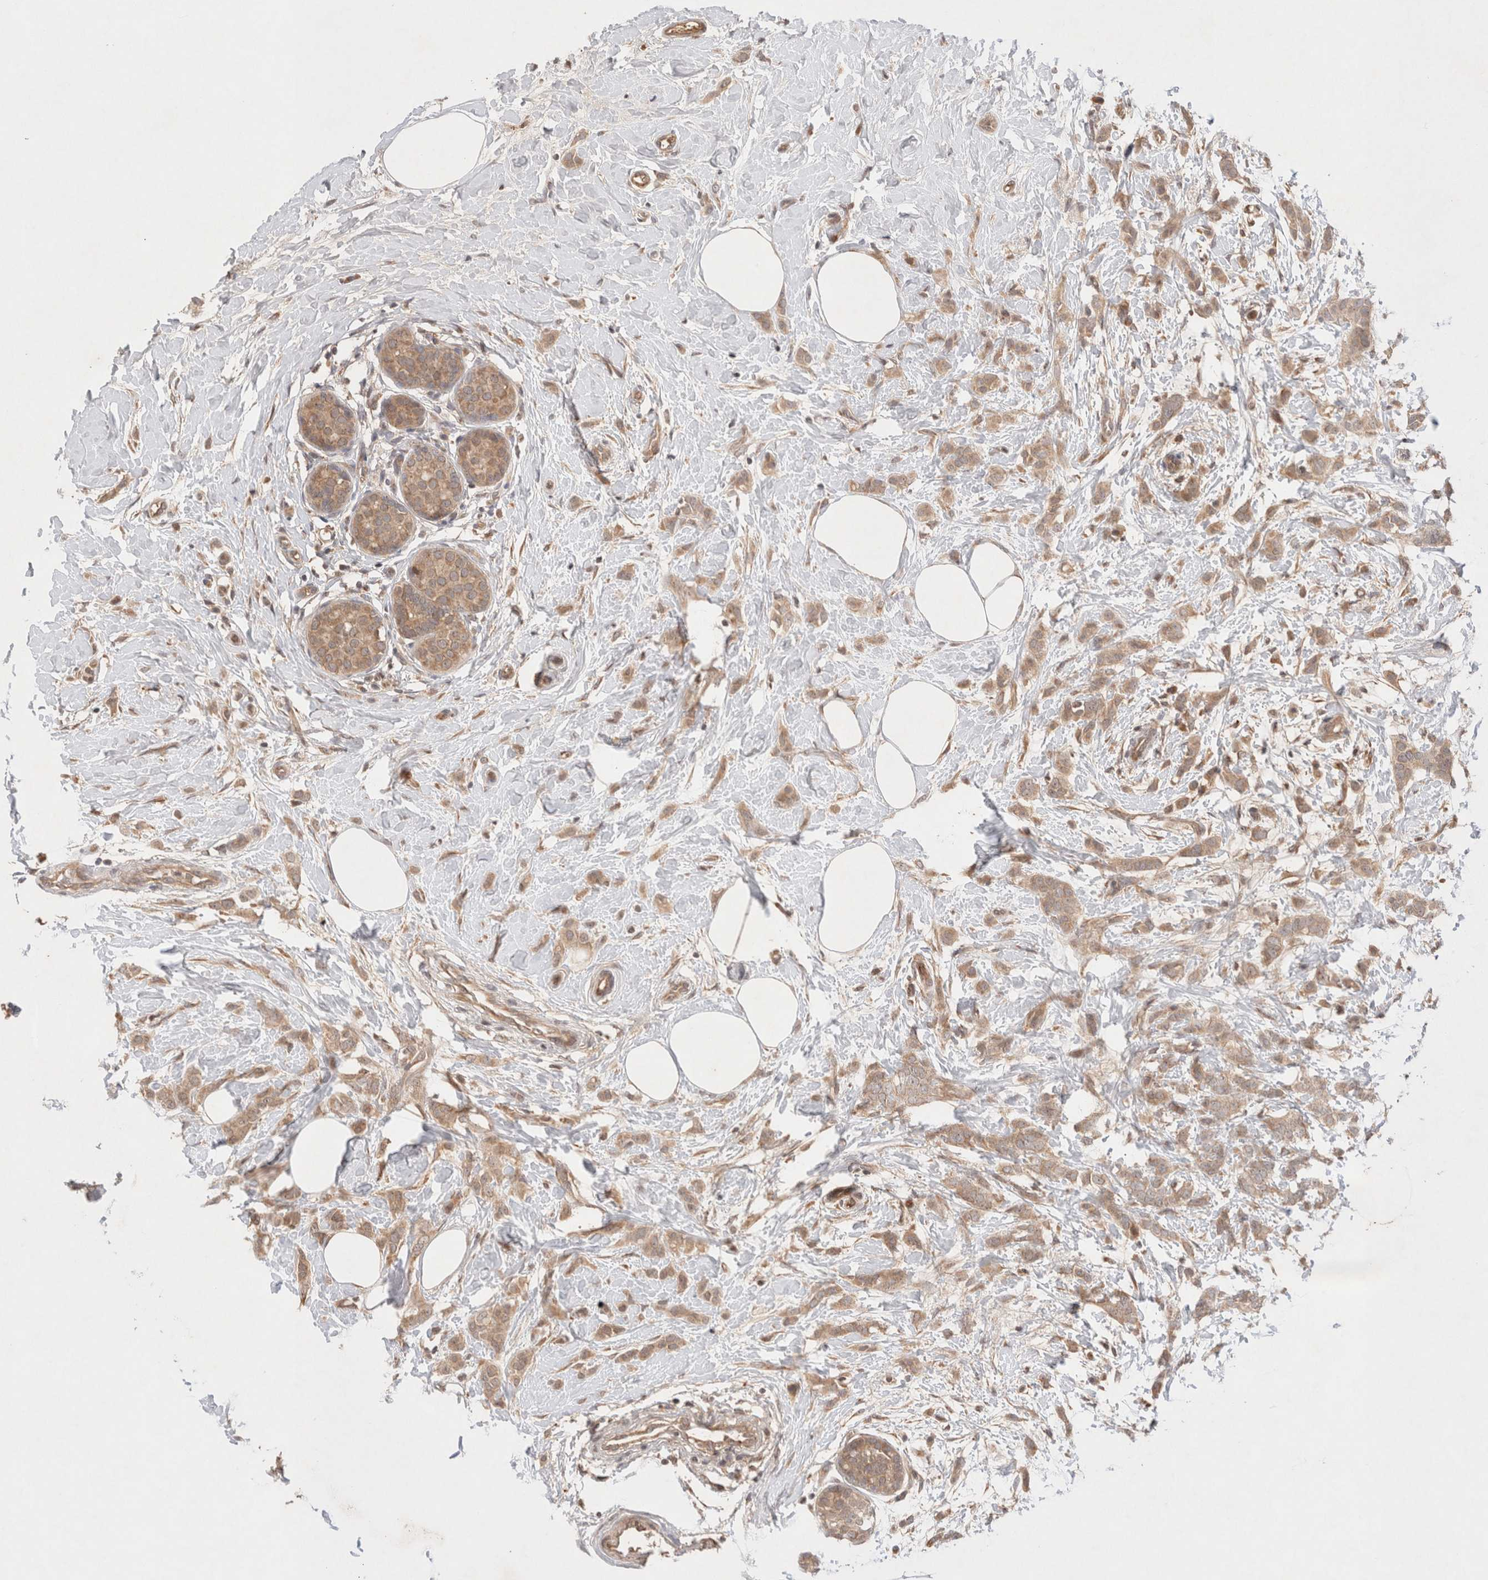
{"staining": {"intensity": "moderate", "quantity": ">75%", "location": "cytoplasmic/membranous"}, "tissue": "breast cancer", "cell_type": "Tumor cells", "image_type": "cancer", "snomed": [{"axis": "morphology", "description": "Lobular carcinoma, in situ"}, {"axis": "morphology", "description": "Lobular carcinoma"}, {"axis": "topography", "description": "Breast"}], "caption": "An image of human breast cancer stained for a protein demonstrates moderate cytoplasmic/membranous brown staining in tumor cells.", "gene": "KLHL20", "patient": {"sex": "female", "age": 41}}